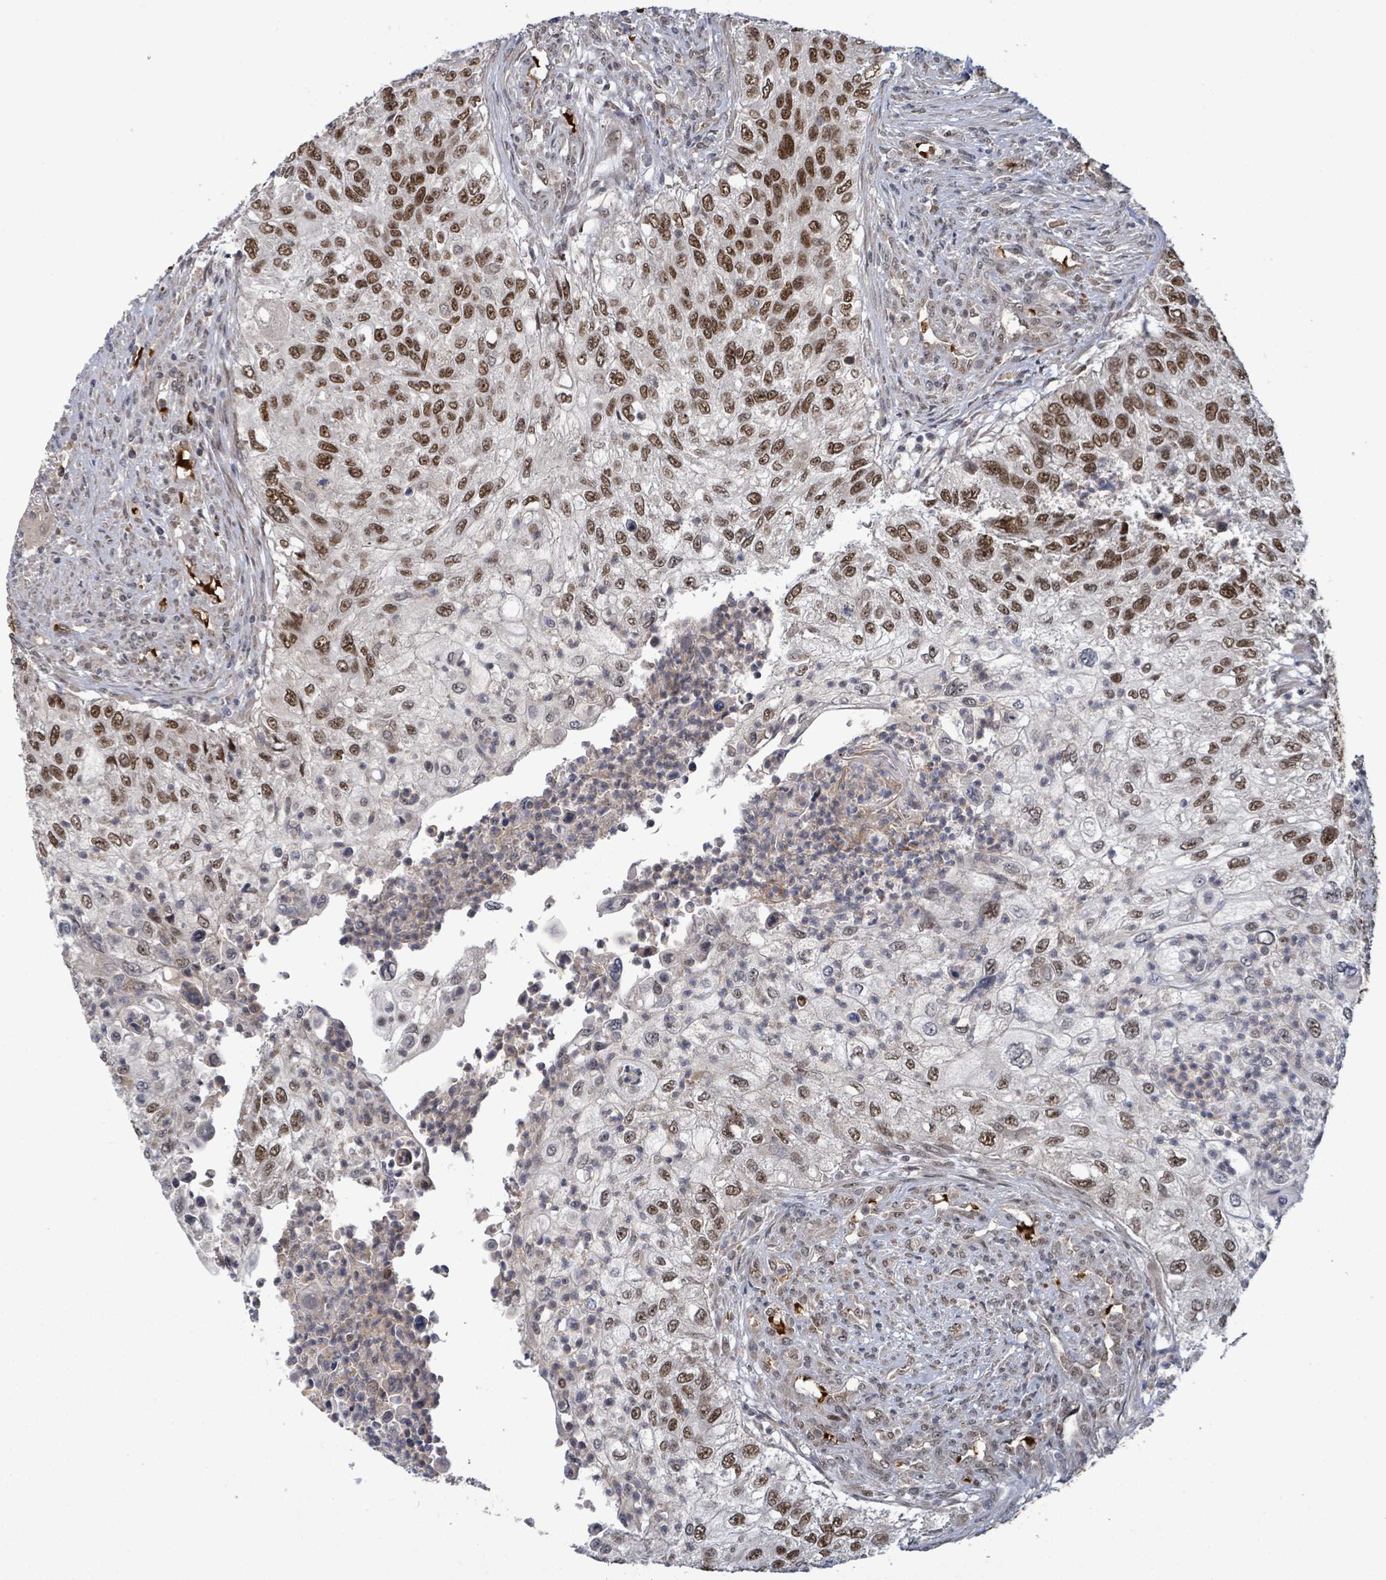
{"staining": {"intensity": "strong", "quantity": "25%-75%", "location": "nuclear"}, "tissue": "urothelial cancer", "cell_type": "Tumor cells", "image_type": "cancer", "snomed": [{"axis": "morphology", "description": "Urothelial carcinoma, High grade"}, {"axis": "topography", "description": "Urinary bladder"}], "caption": "Immunohistochemical staining of human high-grade urothelial carcinoma reveals high levels of strong nuclear expression in about 25%-75% of tumor cells. (Brightfield microscopy of DAB IHC at high magnification).", "gene": "PATZ1", "patient": {"sex": "female", "age": 60}}